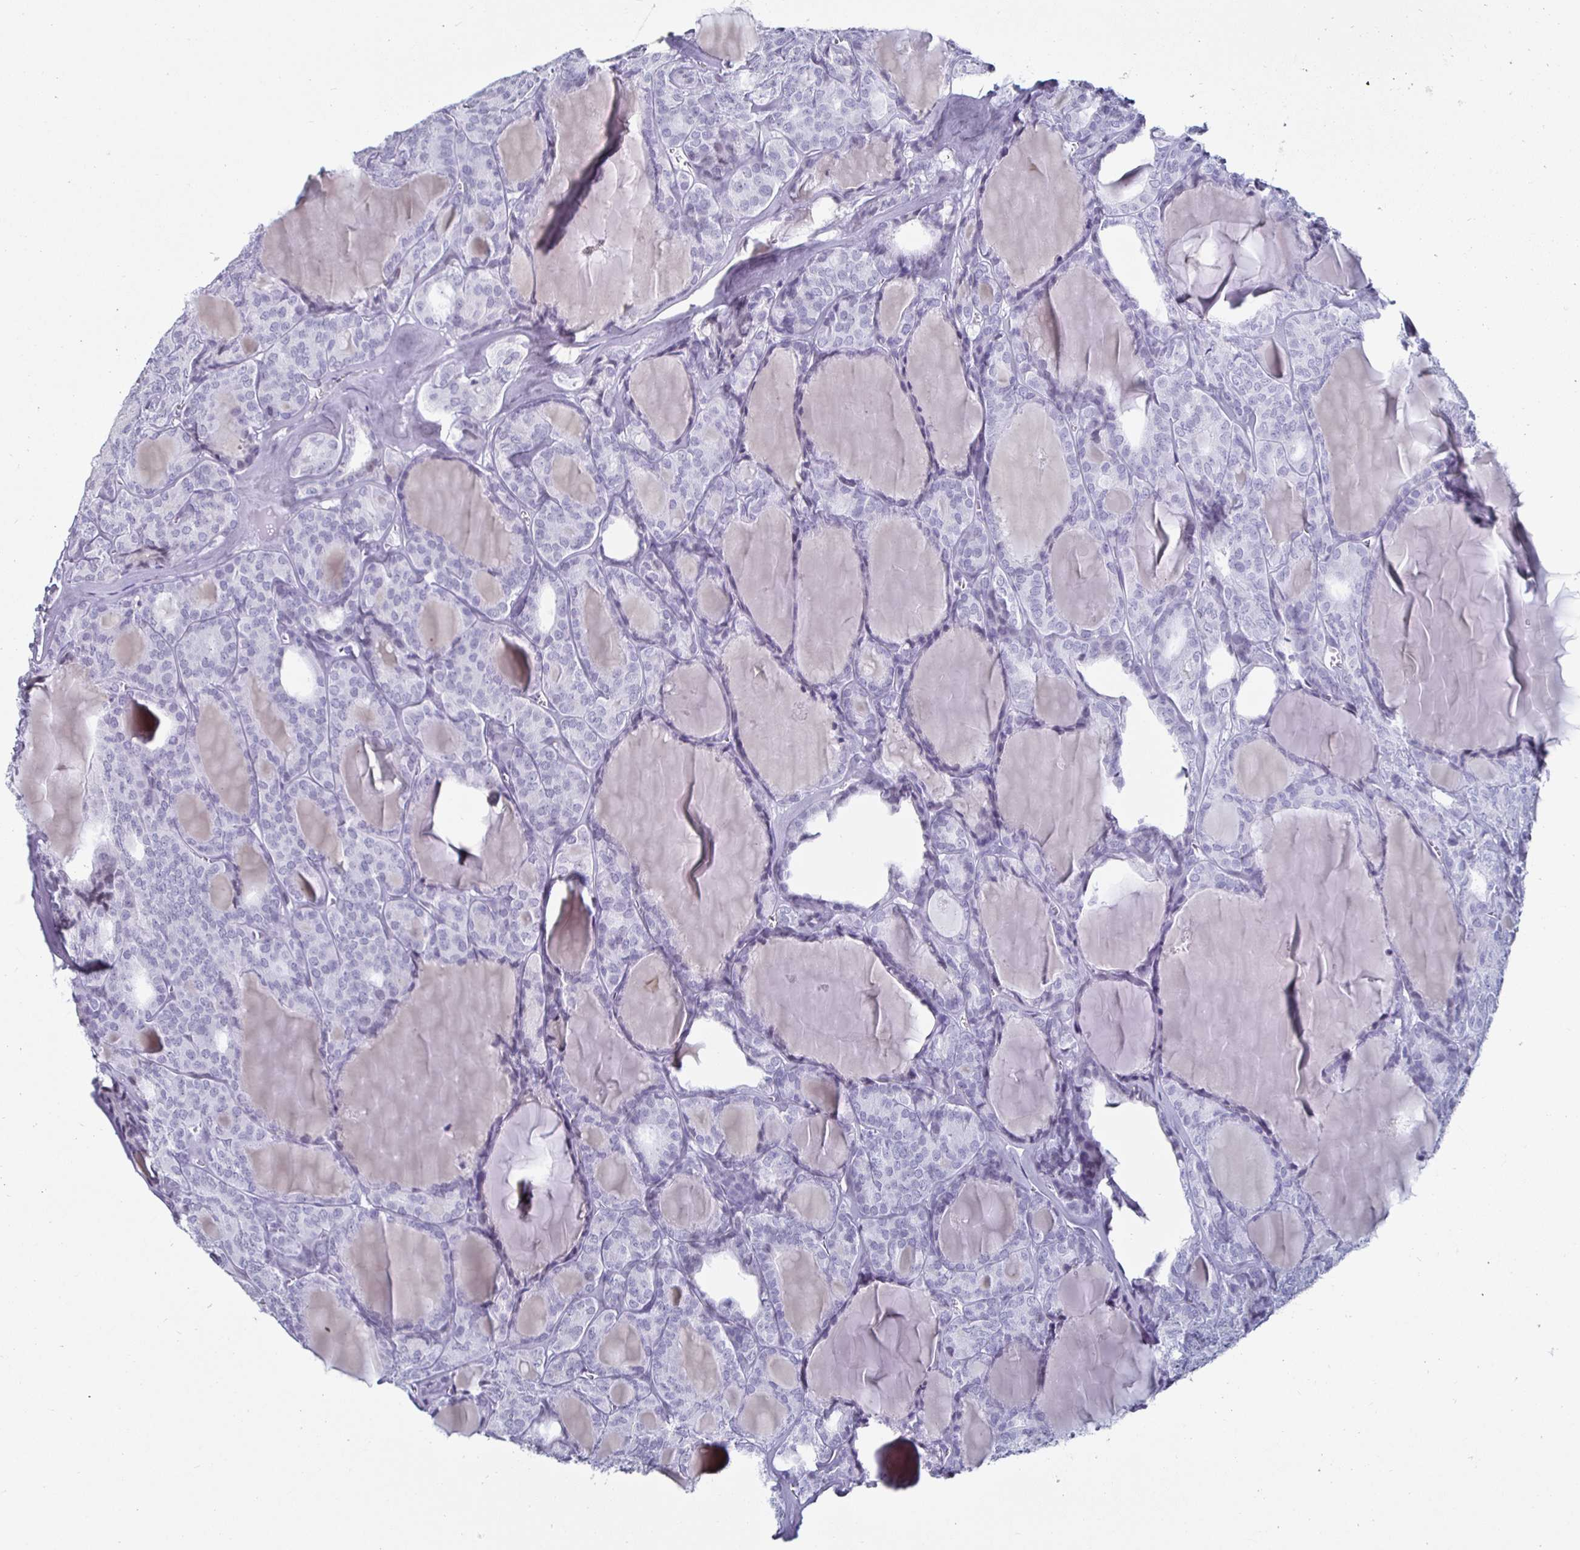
{"staining": {"intensity": "negative", "quantity": "none", "location": "none"}, "tissue": "thyroid cancer", "cell_type": "Tumor cells", "image_type": "cancer", "snomed": [{"axis": "morphology", "description": "Follicular adenoma carcinoma, NOS"}, {"axis": "topography", "description": "Thyroid gland"}], "caption": "Immunohistochemistry (IHC) of human thyroid cancer (follicular adenoma carcinoma) exhibits no staining in tumor cells.", "gene": "KRT4", "patient": {"sex": "male", "age": 74}}